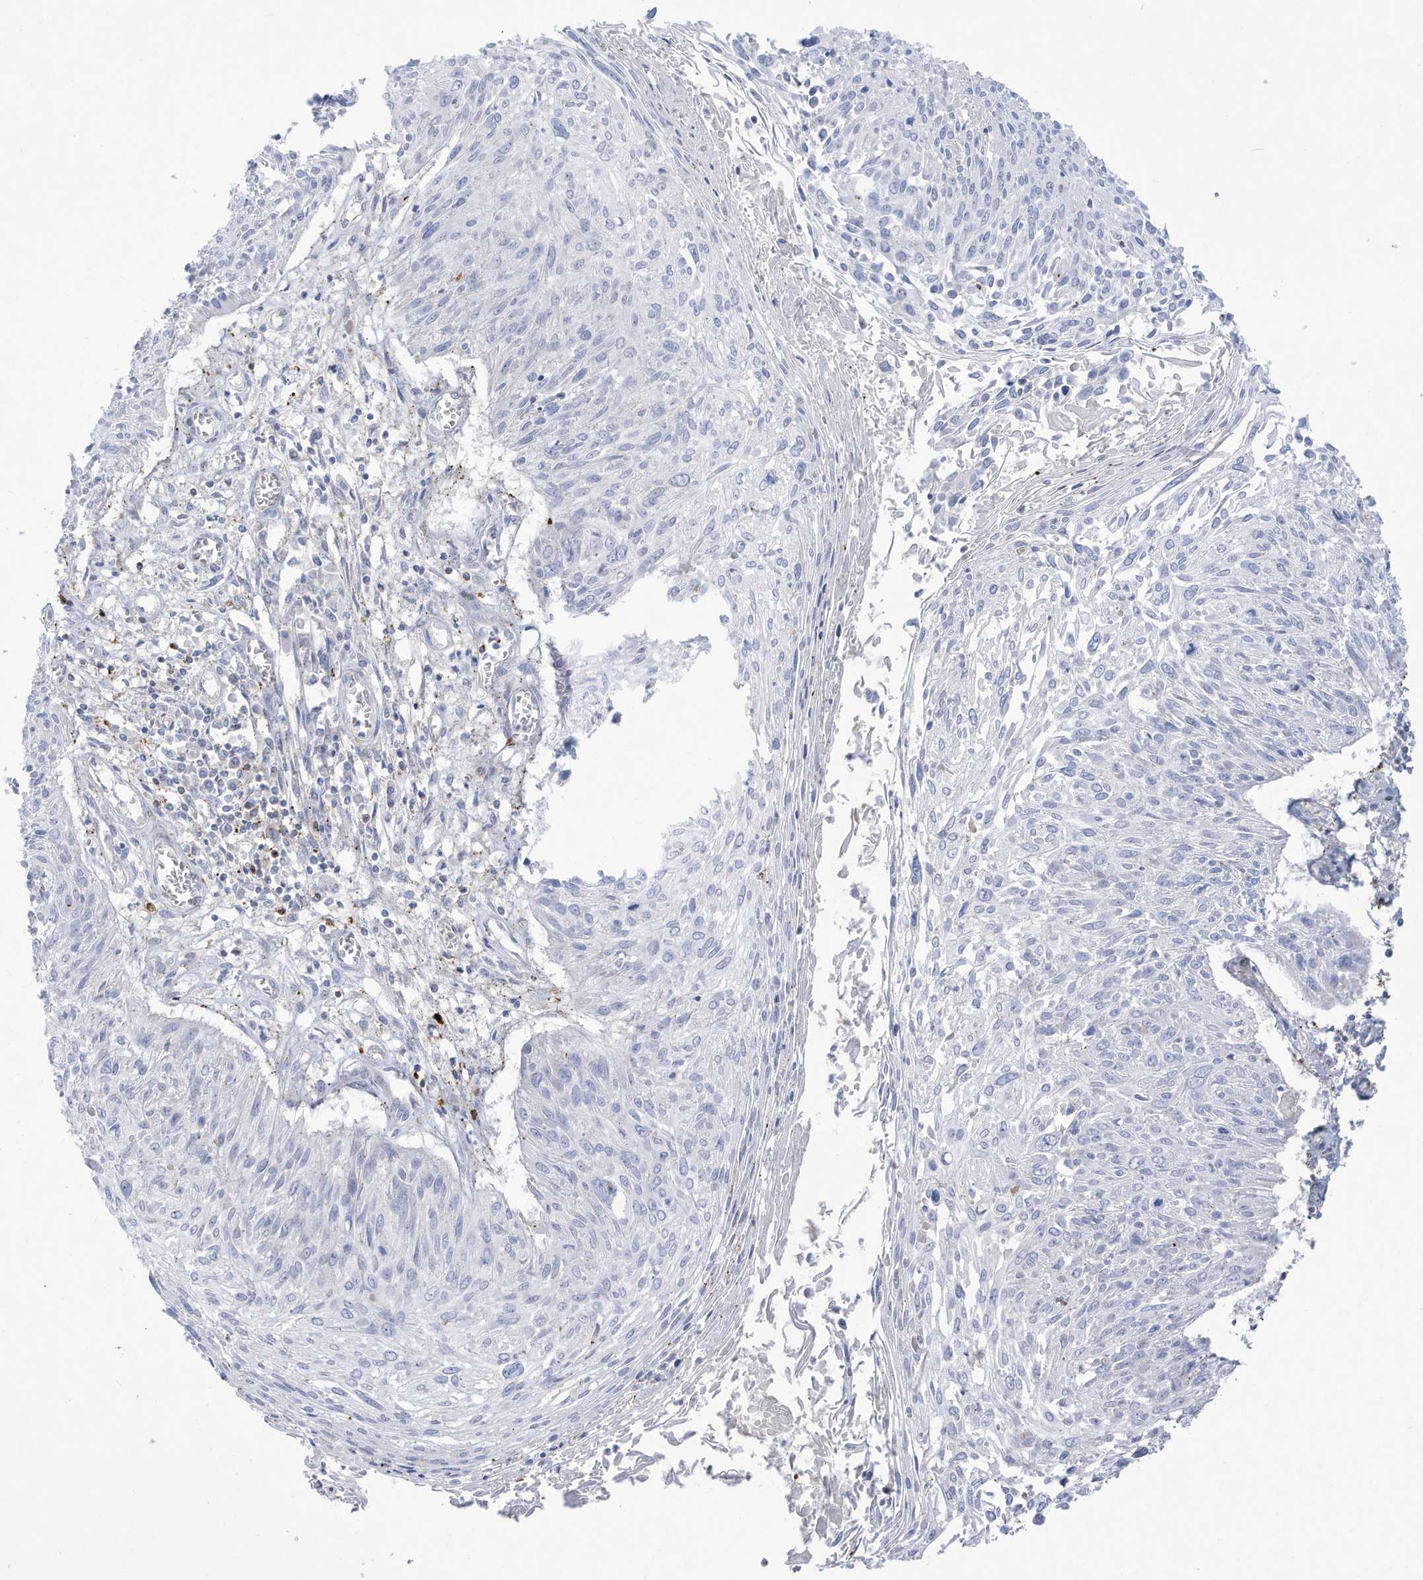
{"staining": {"intensity": "negative", "quantity": "none", "location": "none"}, "tissue": "cervical cancer", "cell_type": "Tumor cells", "image_type": "cancer", "snomed": [{"axis": "morphology", "description": "Squamous cell carcinoma, NOS"}, {"axis": "topography", "description": "Cervix"}], "caption": "This is an immunohistochemistry (IHC) micrograph of human cervical cancer. There is no staining in tumor cells.", "gene": "THNSL2", "patient": {"sex": "female", "age": 51}}